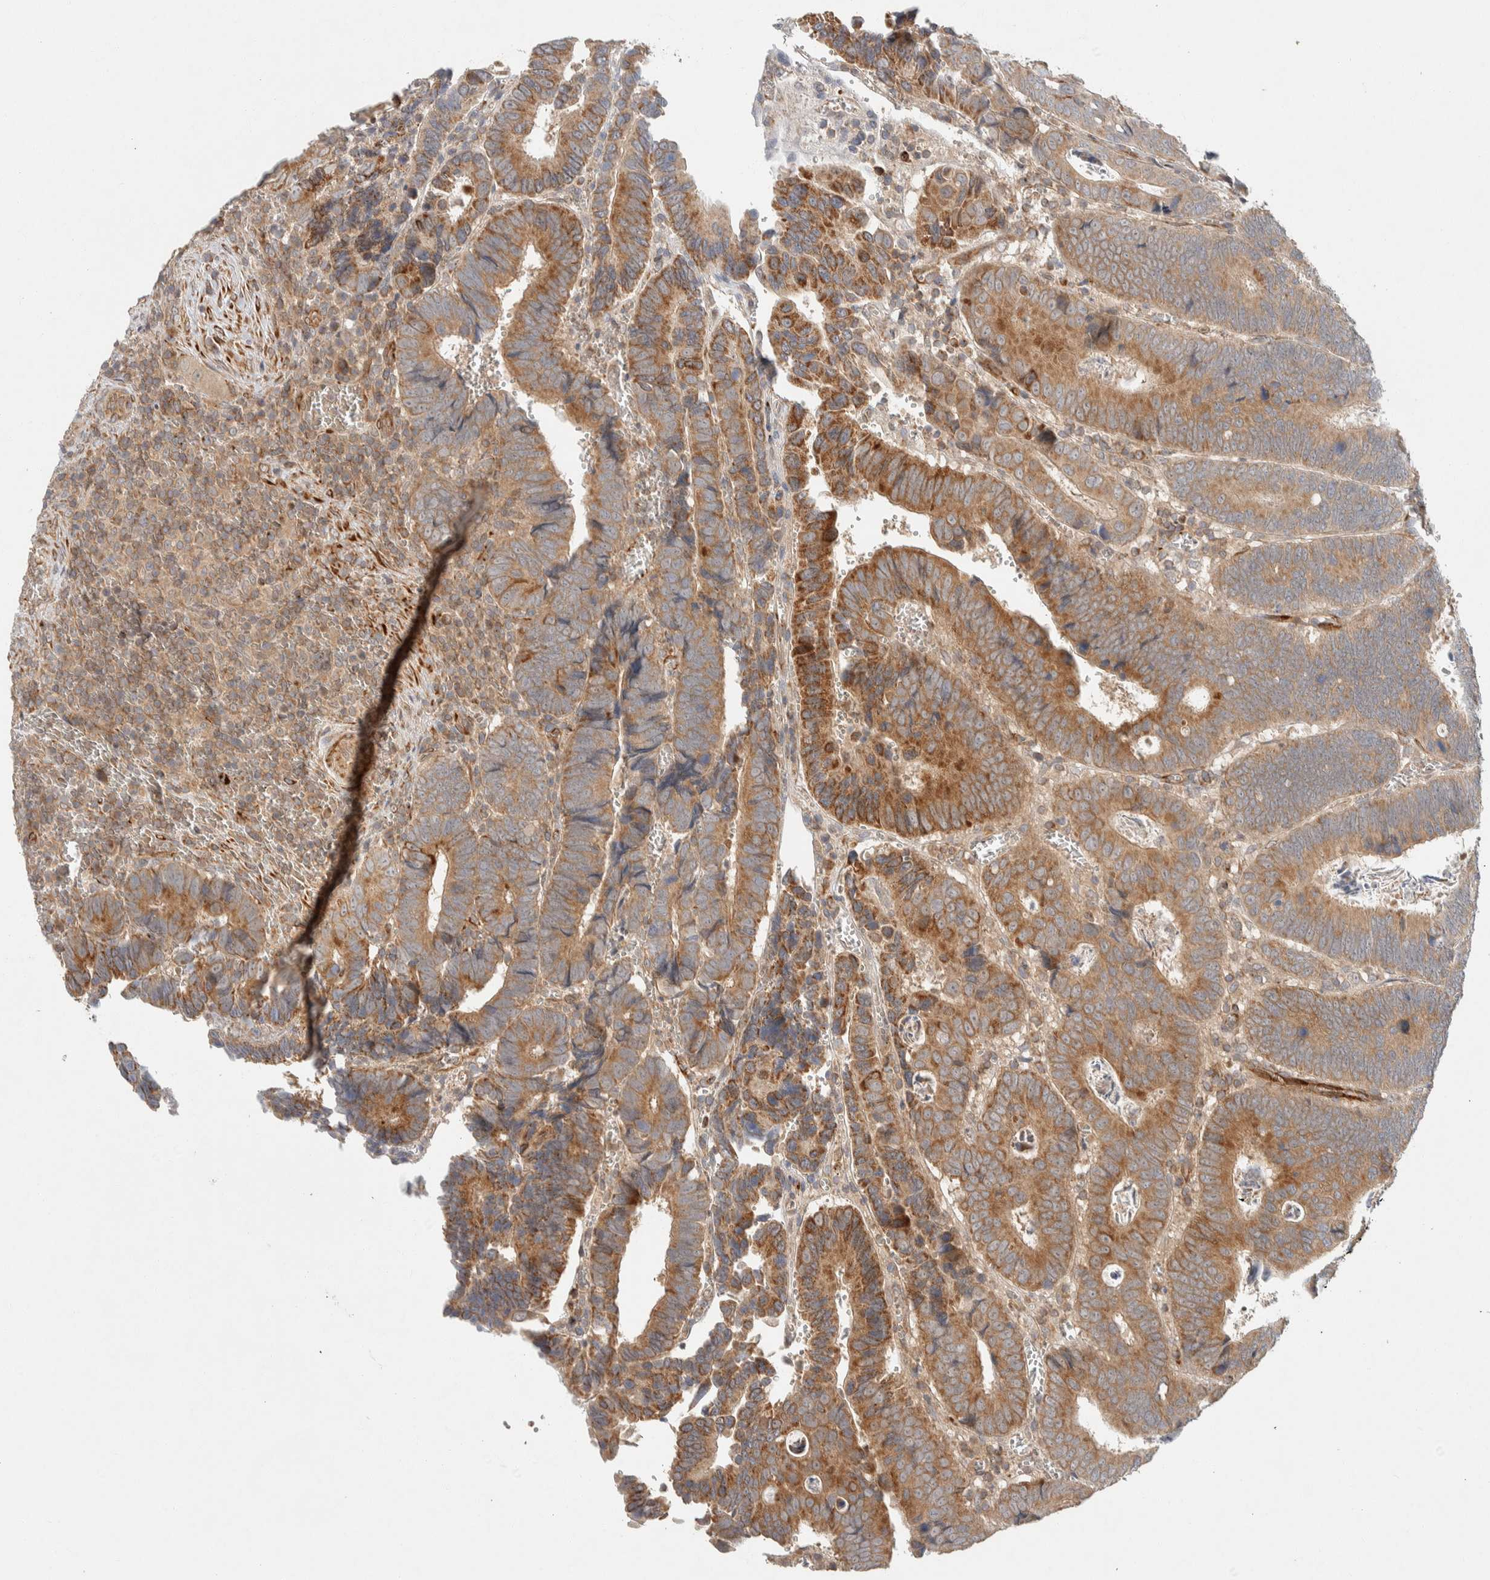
{"staining": {"intensity": "moderate", "quantity": ">75%", "location": "cytoplasmic/membranous"}, "tissue": "colorectal cancer", "cell_type": "Tumor cells", "image_type": "cancer", "snomed": [{"axis": "morphology", "description": "Inflammation, NOS"}, {"axis": "morphology", "description": "Adenocarcinoma, NOS"}, {"axis": "topography", "description": "Colon"}], "caption": "Protein staining reveals moderate cytoplasmic/membranous positivity in about >75% of tumor cells in colorectal adenocarcinoma. (IHC, brightfield microscopy, high magnification).", "gene": "KIF9", "patient": {"sex": "male", "age": 72}}